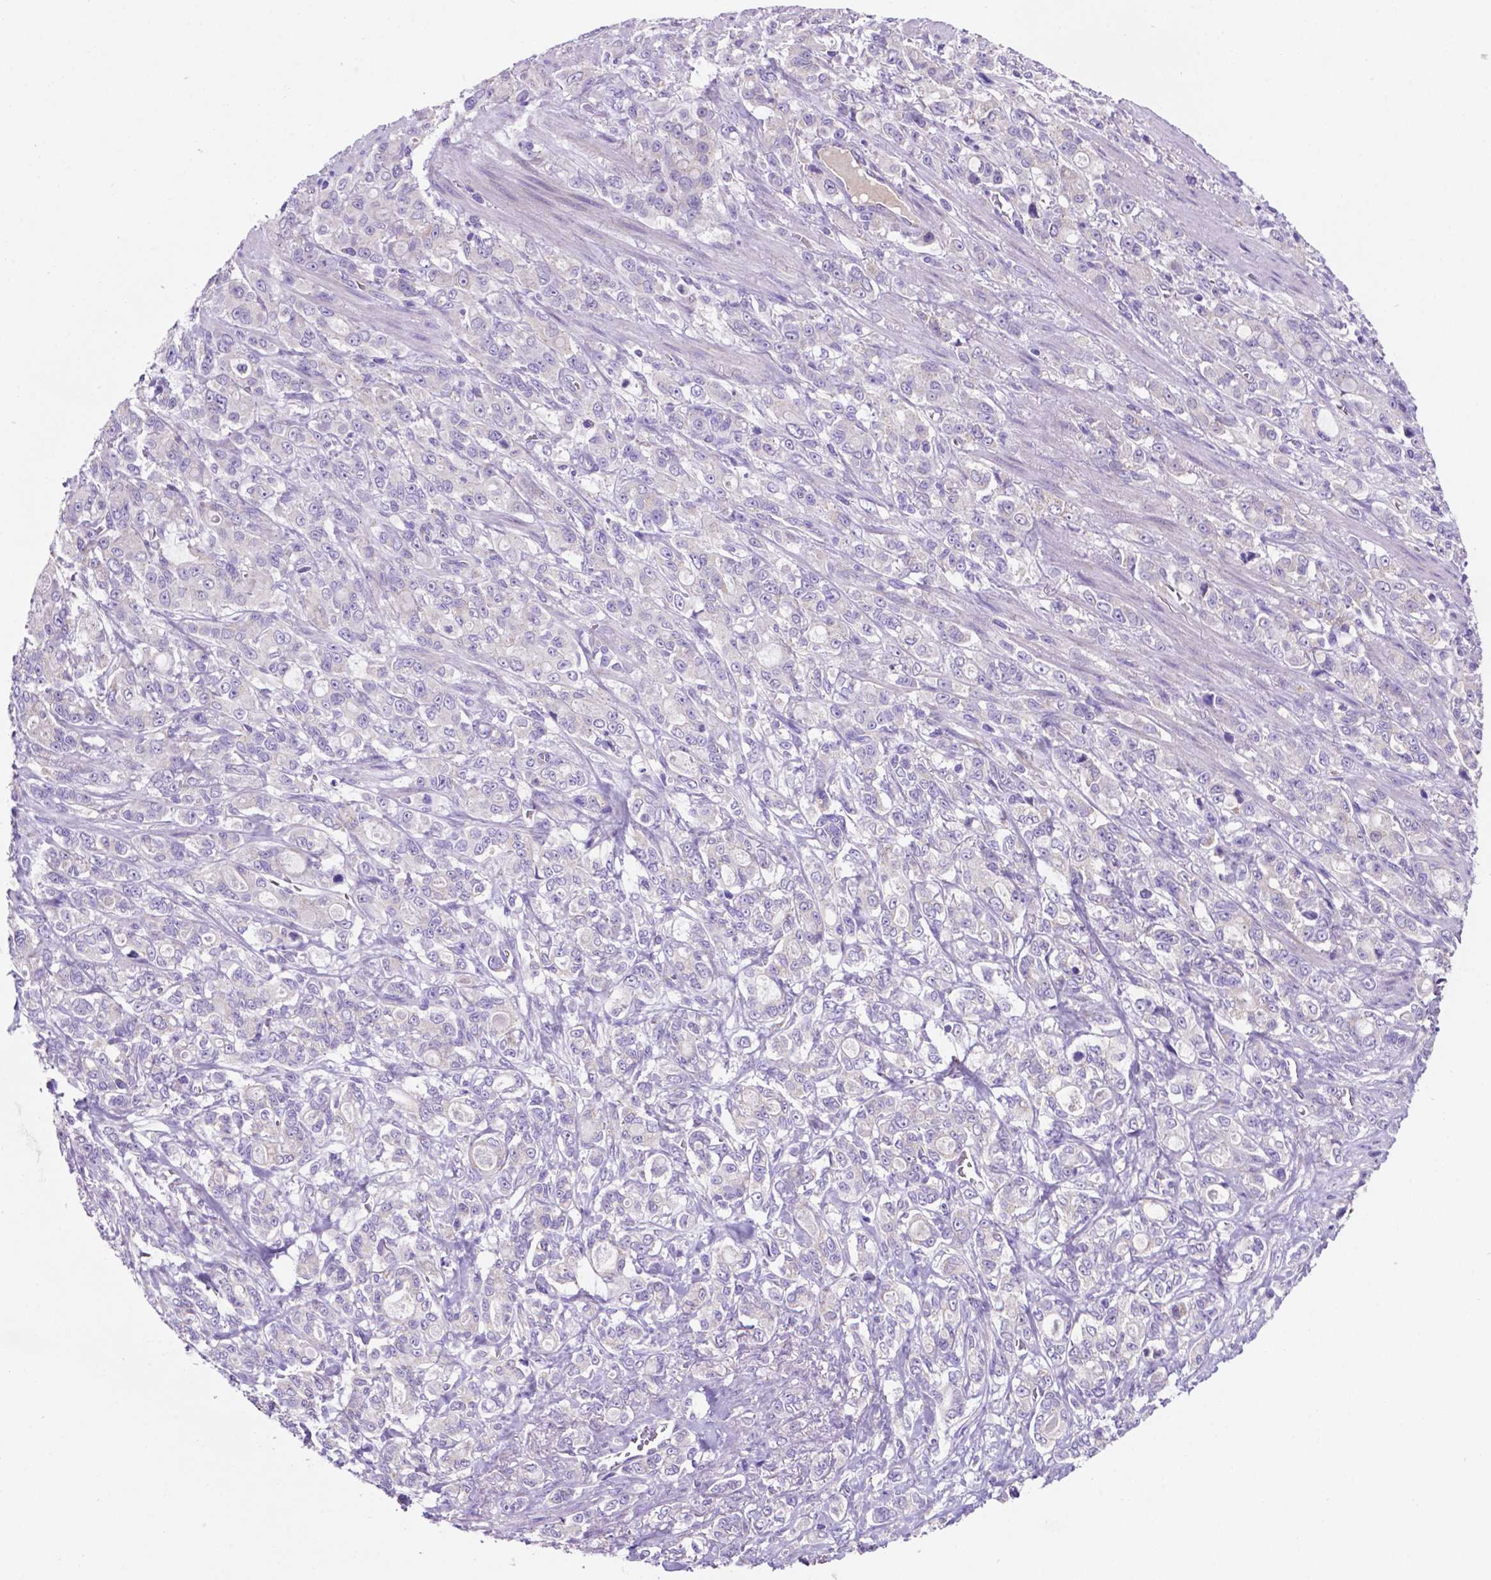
{"staining": {"intensity": "negative", "quantity": "none", "location": "none"}, "tissue": "stomach cancer", "cell_type": "Tumor cells", "image_type": "cancer", "snomed": [{"axis": "morphology", "description": "Adenocarcinoma, NOS"}, {"axis": "topography", "description": "Stomach"}], "caption": "Immunohistochemistry (IHC) of stomach cancer shows no expression in tumor cells.", "gene": "TMEM121B", "patient": {"sex": "male", "age": 63}}